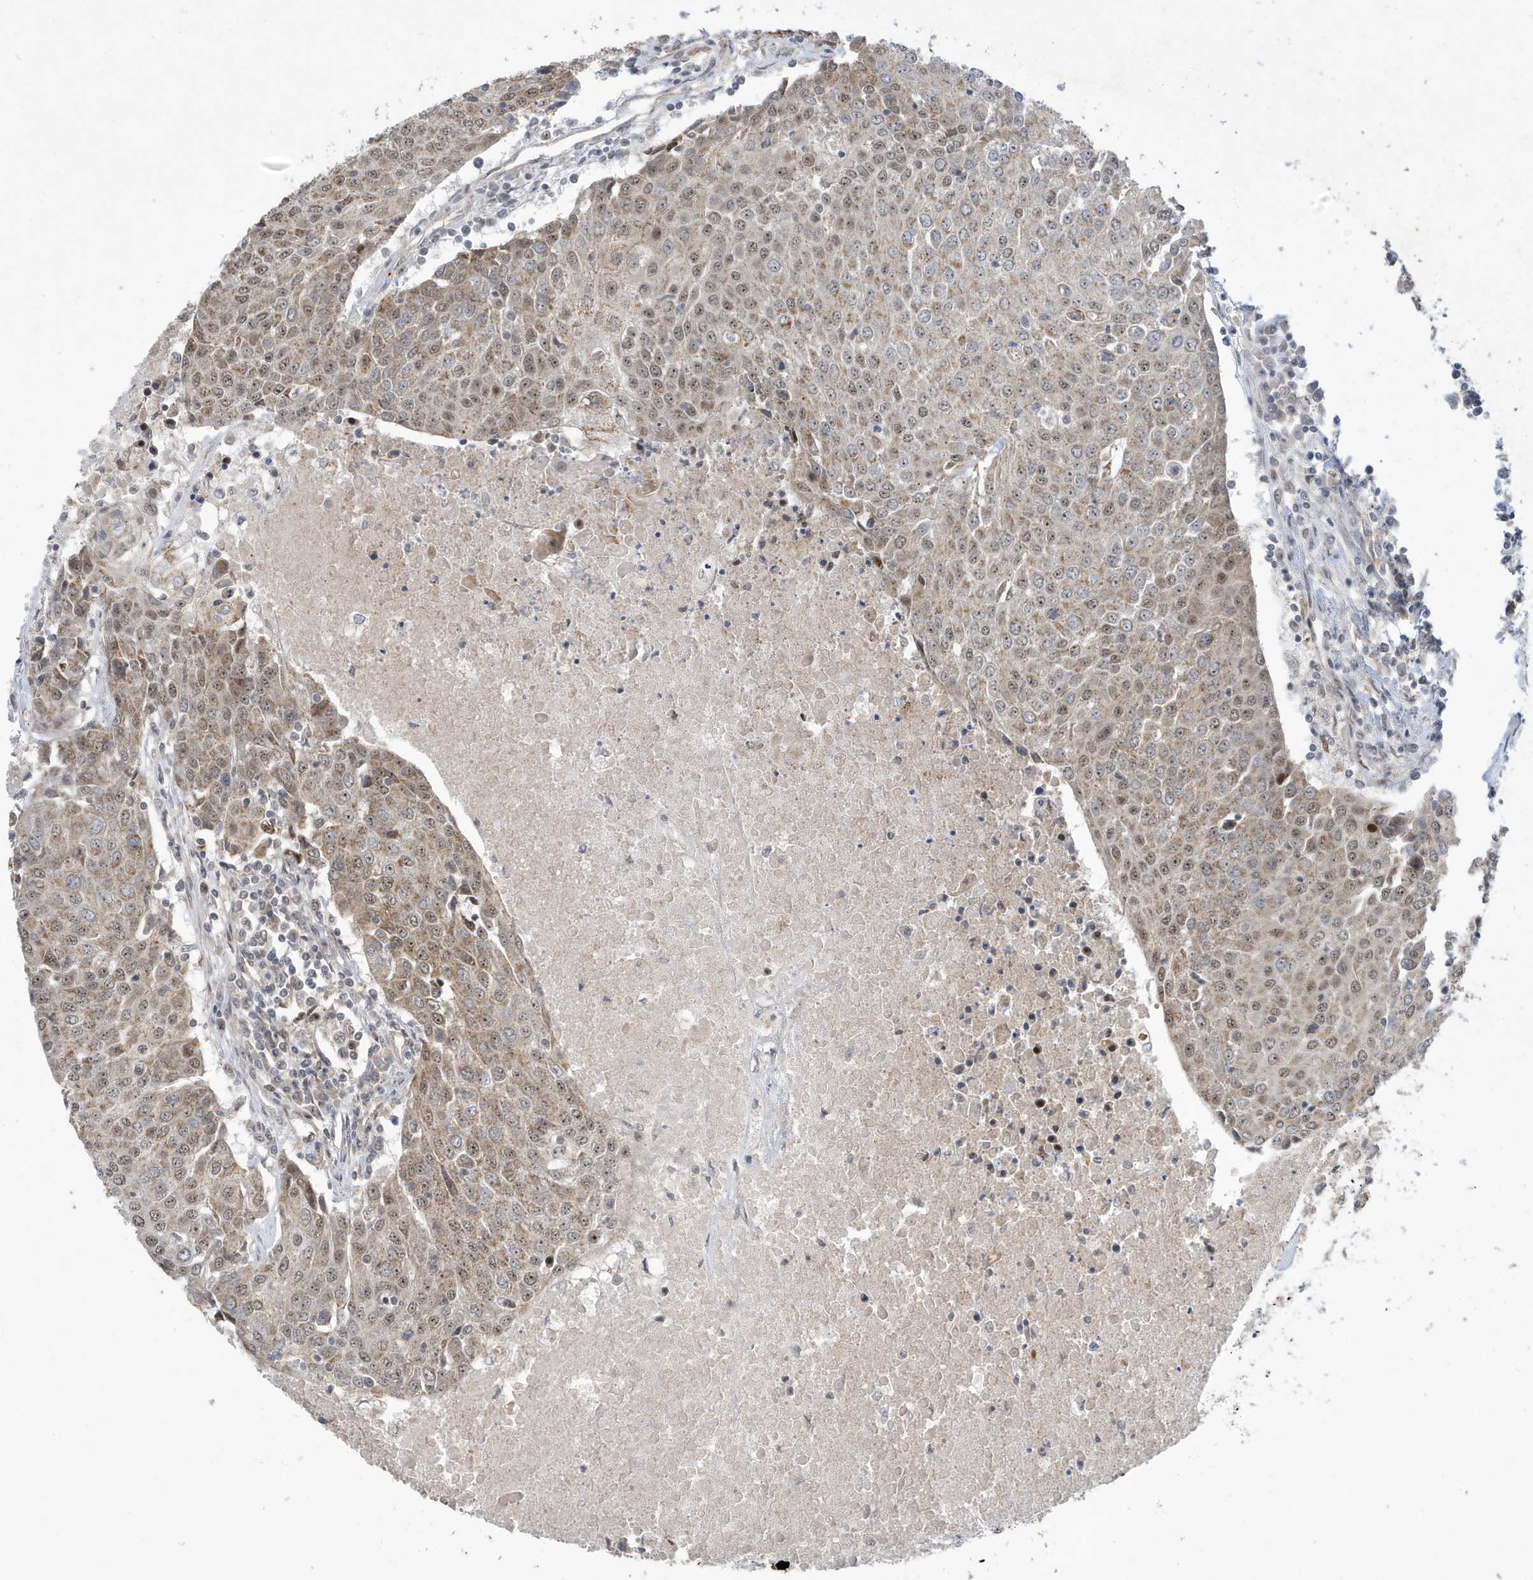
{"staining": {"intensity": "weak", "quantity": "25%-75%", "location": "cytoplasmic/membranous,nuclear"}, "tissue": "urothelial cancer", "cell_type": "Tumor cells", "image_type": "cancer", "snomed": [{"axis": "morphology", "description": "Urothelial carcinoma, High grade"}, {"axis": "topography", "description": "Urinary bladder"}], "caption": "Brown immunohistochemical staining in urothelial cancer displays weak cytoplasmic/membranous and nuclear positivity in about 25%-75% of tumor cells.", "gene": "FAM9B", "patient": {"sex": "female", "age": 85}}